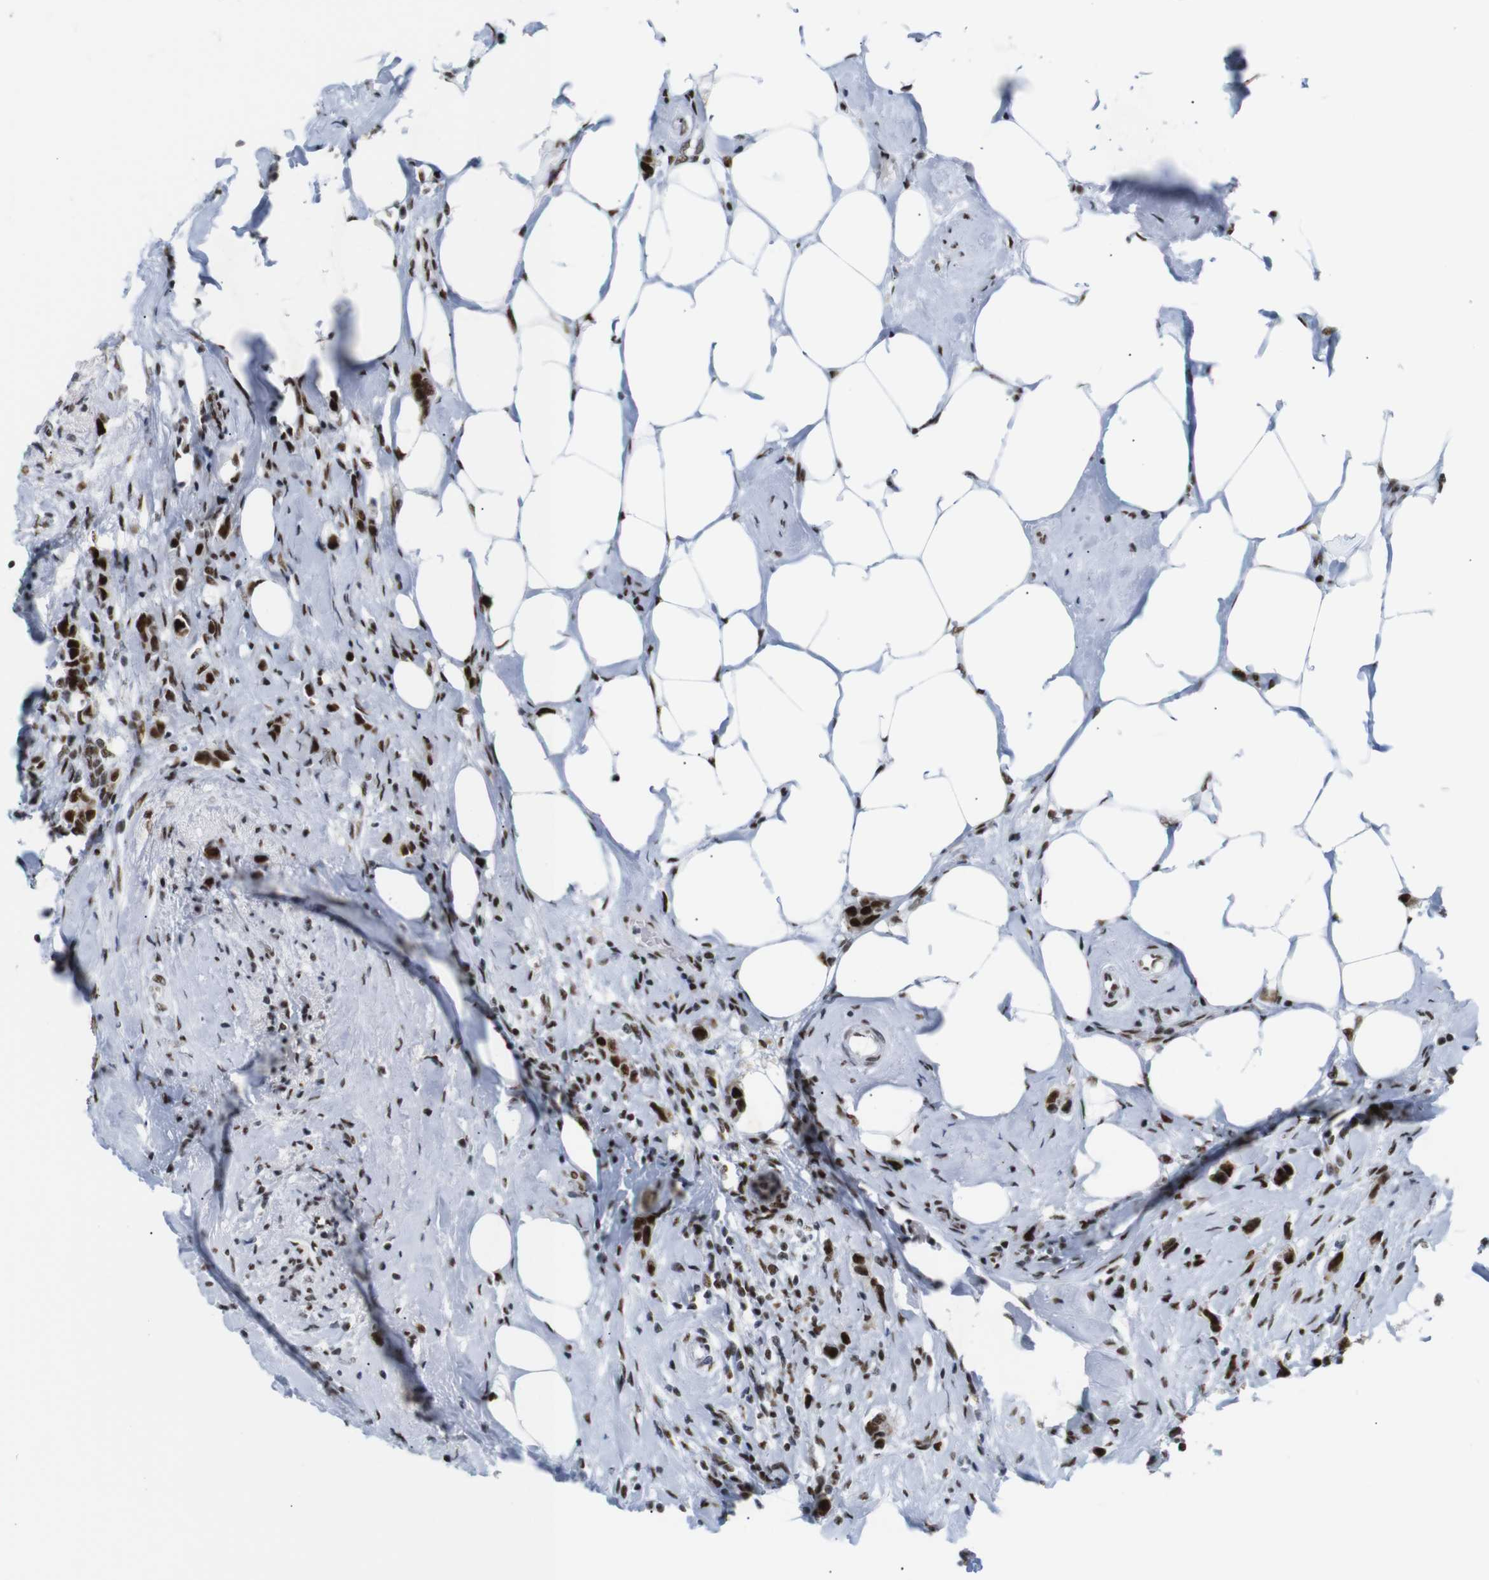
{"staining": {"intensity": "strong", "quantity": ">75%", "location": "nuclear"}, "tissue": "breast cancer", "cell_type": "Tumor cells", "image_type": "cancer", "snomed": [{"axis": "morphology", "description": "Normal tissue, NOS"}, {"axis": "morphology", "description": "Duct carcinoma"}, {"axis": "topography", "description": "Breast"}], "caption": "Human breast infiltrating ductal carcinoma stained for a protein (brown) demonstrates strong nuclear positive positivity in approximately >75% of tumor cells.", "gene": "TRA2B", "patient": {"sex": "female", "age": 50}}